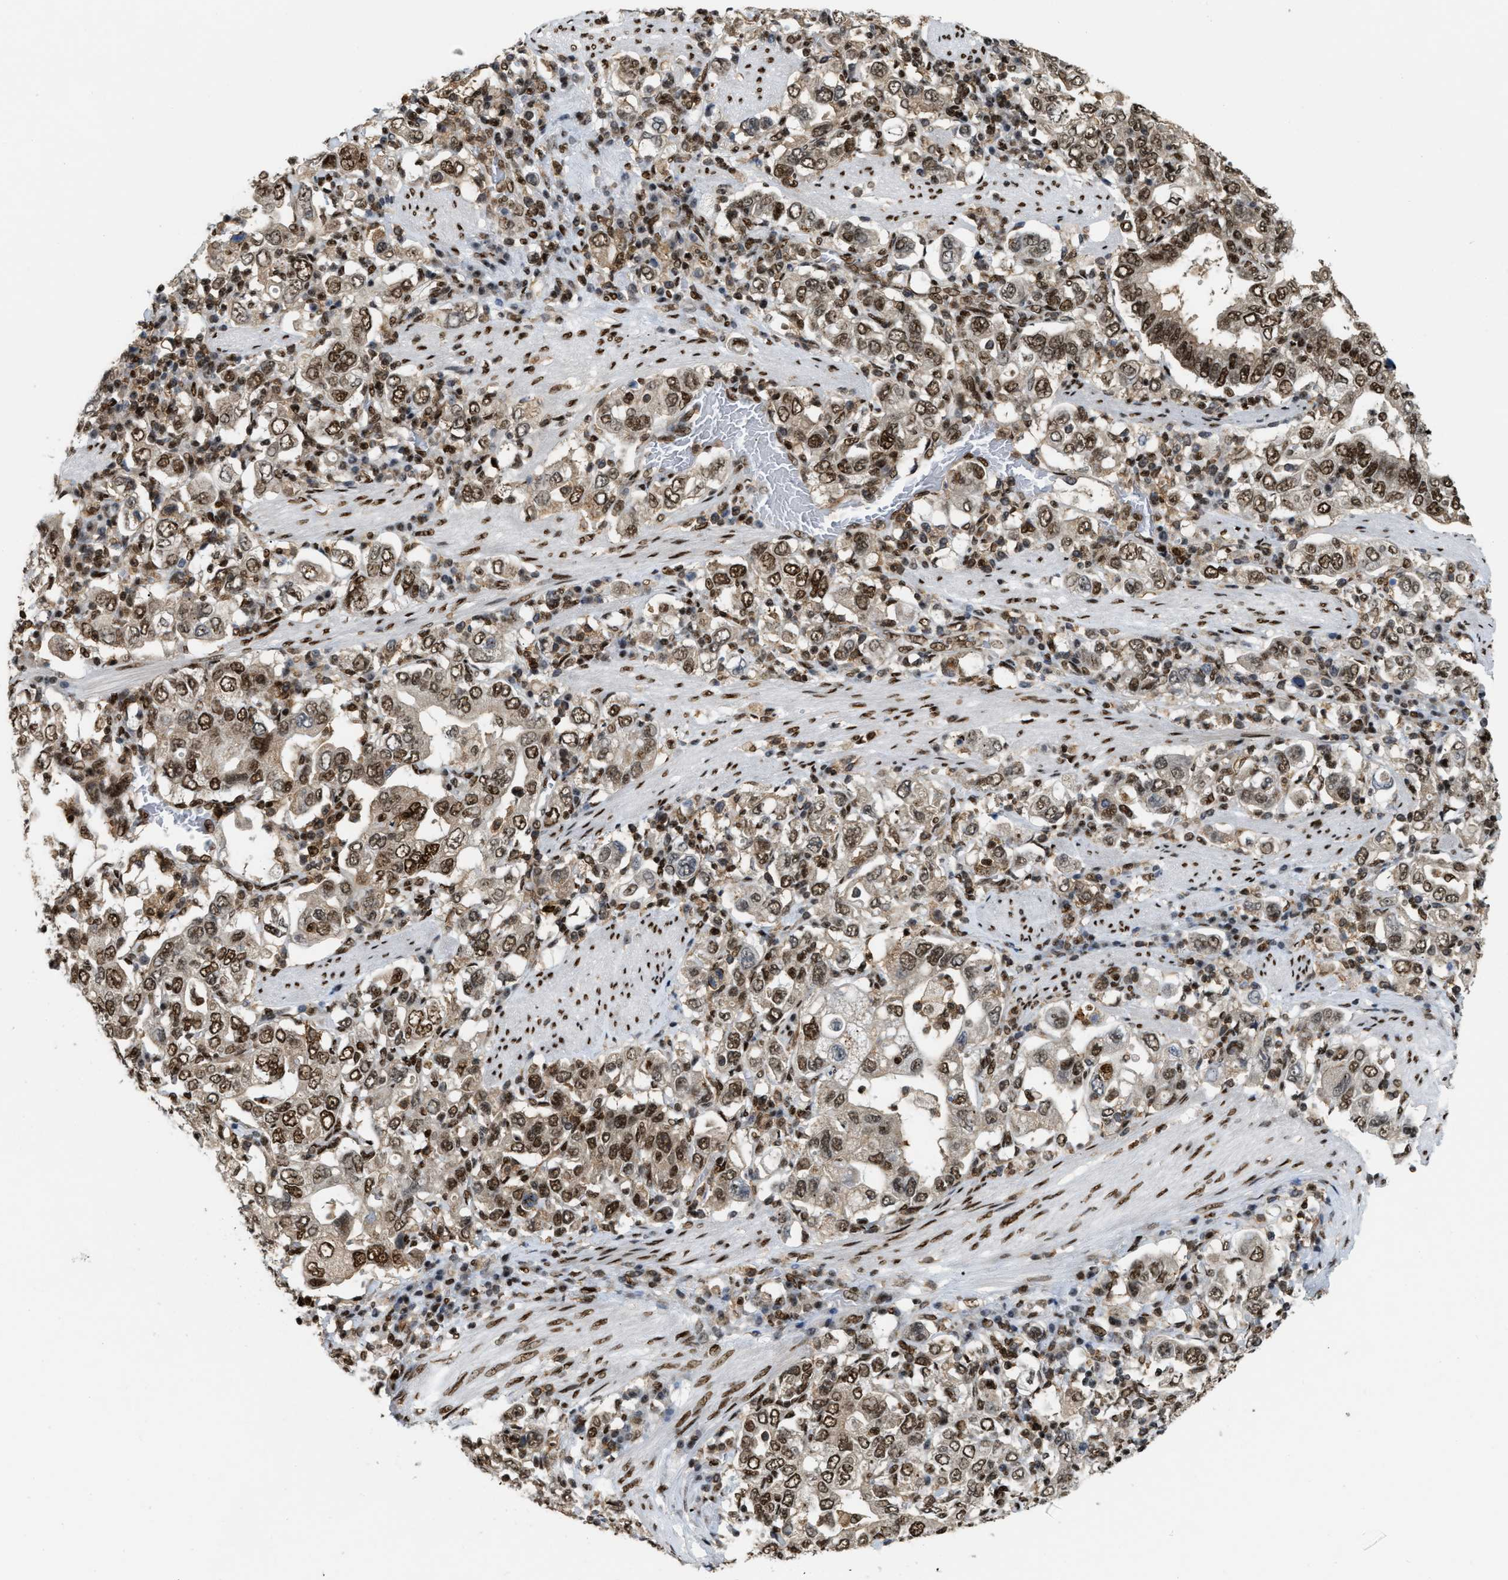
{"staining": {"intensity": "moderate", "quantity": ">75%", "location": "nuclear"}, "tissue": "stomach cancer", "cell_type": "Tumor cells", "image_type": "cancer", "snomed": [{"axis": "morphology", "description": "Adenocarcinoma, NOS"}, {"axis": "topography", "description": "Stomach, upper"}], "caption": "Protein expression analysis of stomach adenocarcinoma demonstrates moderate nuclear positivity in about >75% of tumor cells.", "gene": "NUMA1", "patient": {"sex": "male", "age": 62}}